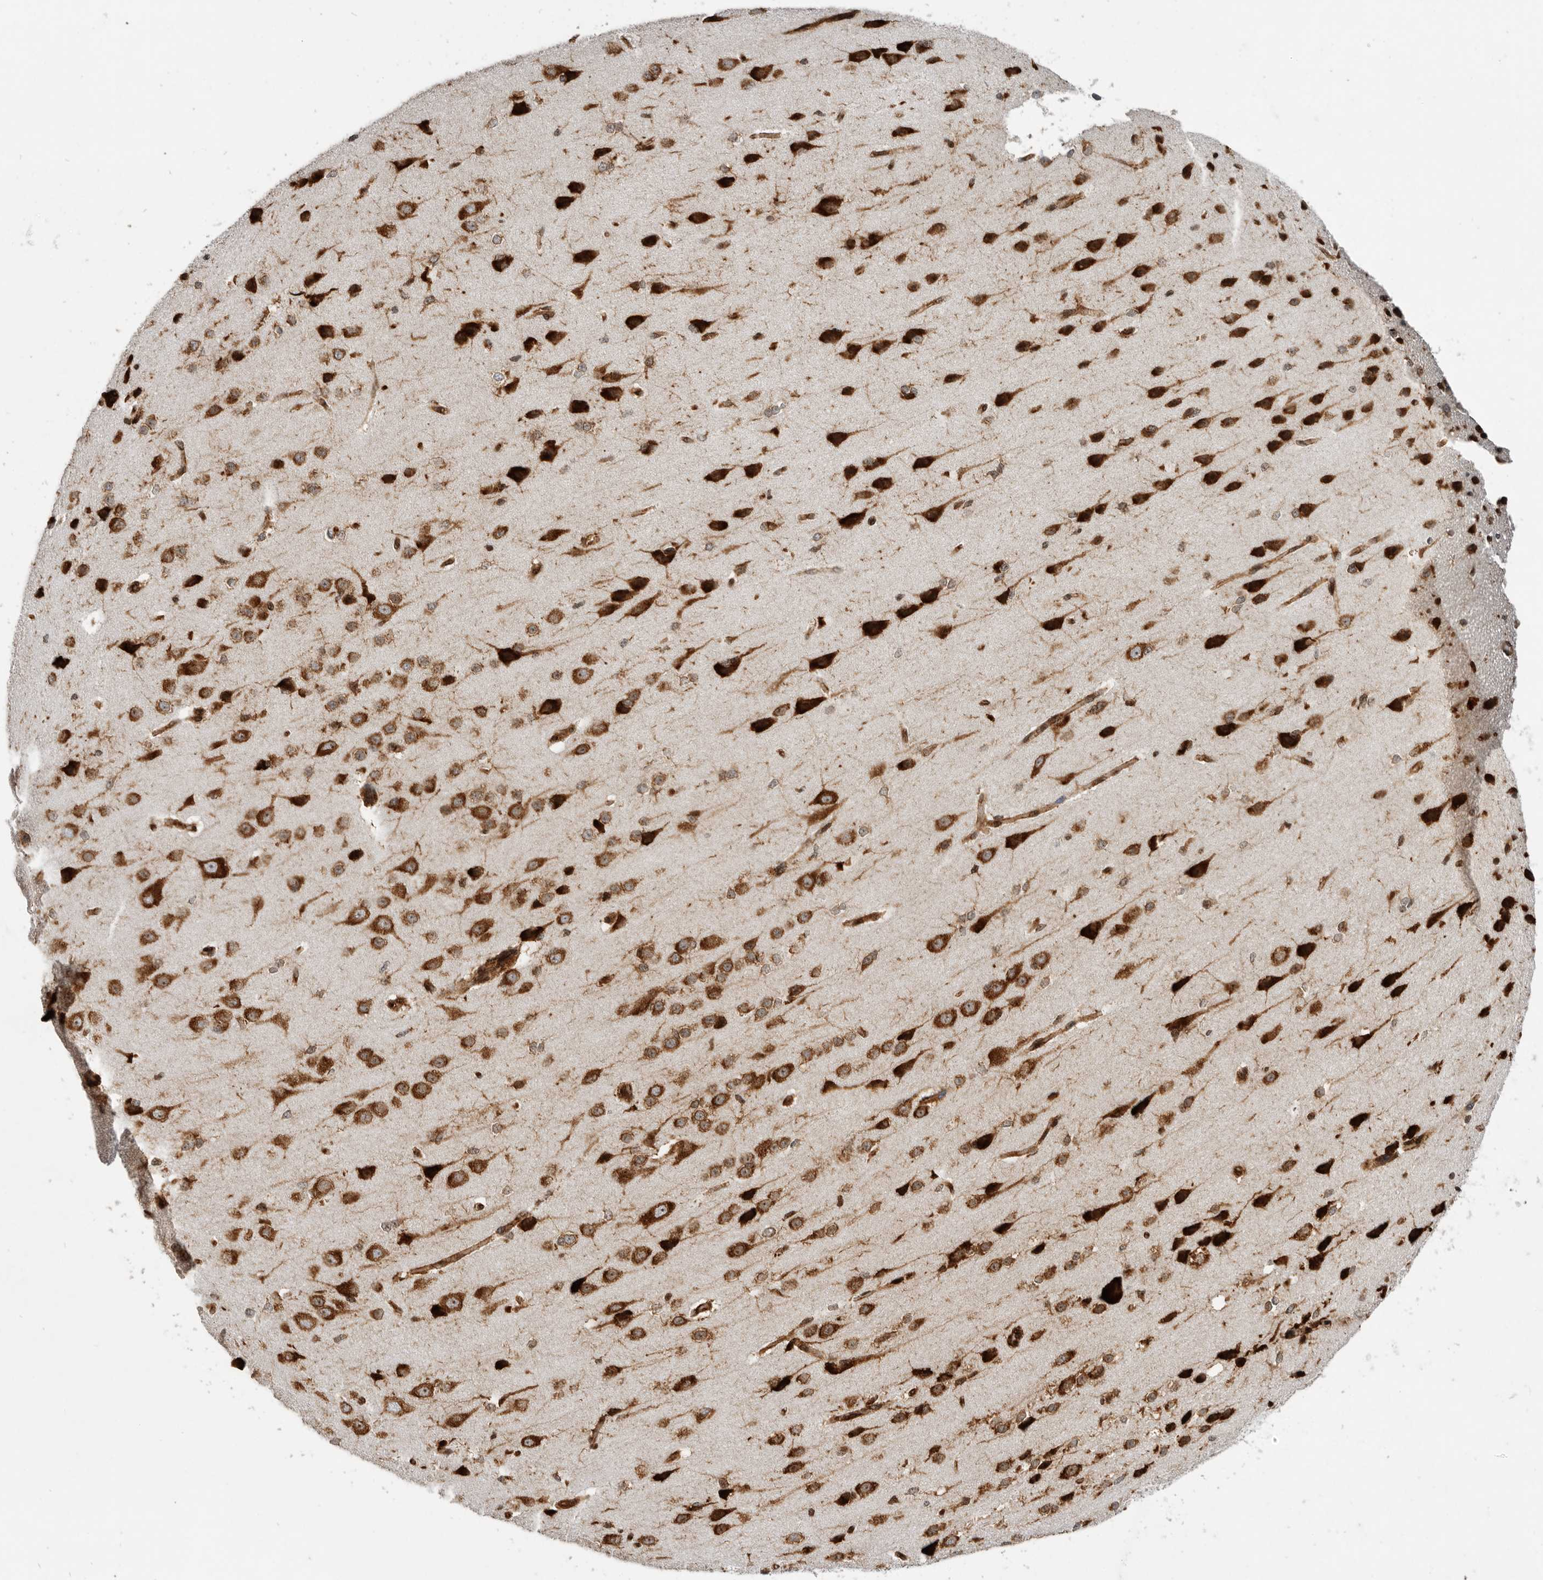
{"staining": {"intensity": "negative", "quantity": "none", "location": "none"}, "tissue": "cerebral cortex", "cell_type": "Endothelial cells", "image_type": "normal", "snomed": [{"axis": "morphology", "description": "Normal tissue, NOS"}, {"axis": "morphology", "description": "Developmental malformation"}, {"axis": "topography", "description": "Cerebral cortex"}], "caption": "High power microscopy micrograph of an IHC micrograph of normal cerebral cortex, revealing no significant staining in endothelial cells.", "gene": "FZD3", "patient": {"sex": "female", "age": 30}}